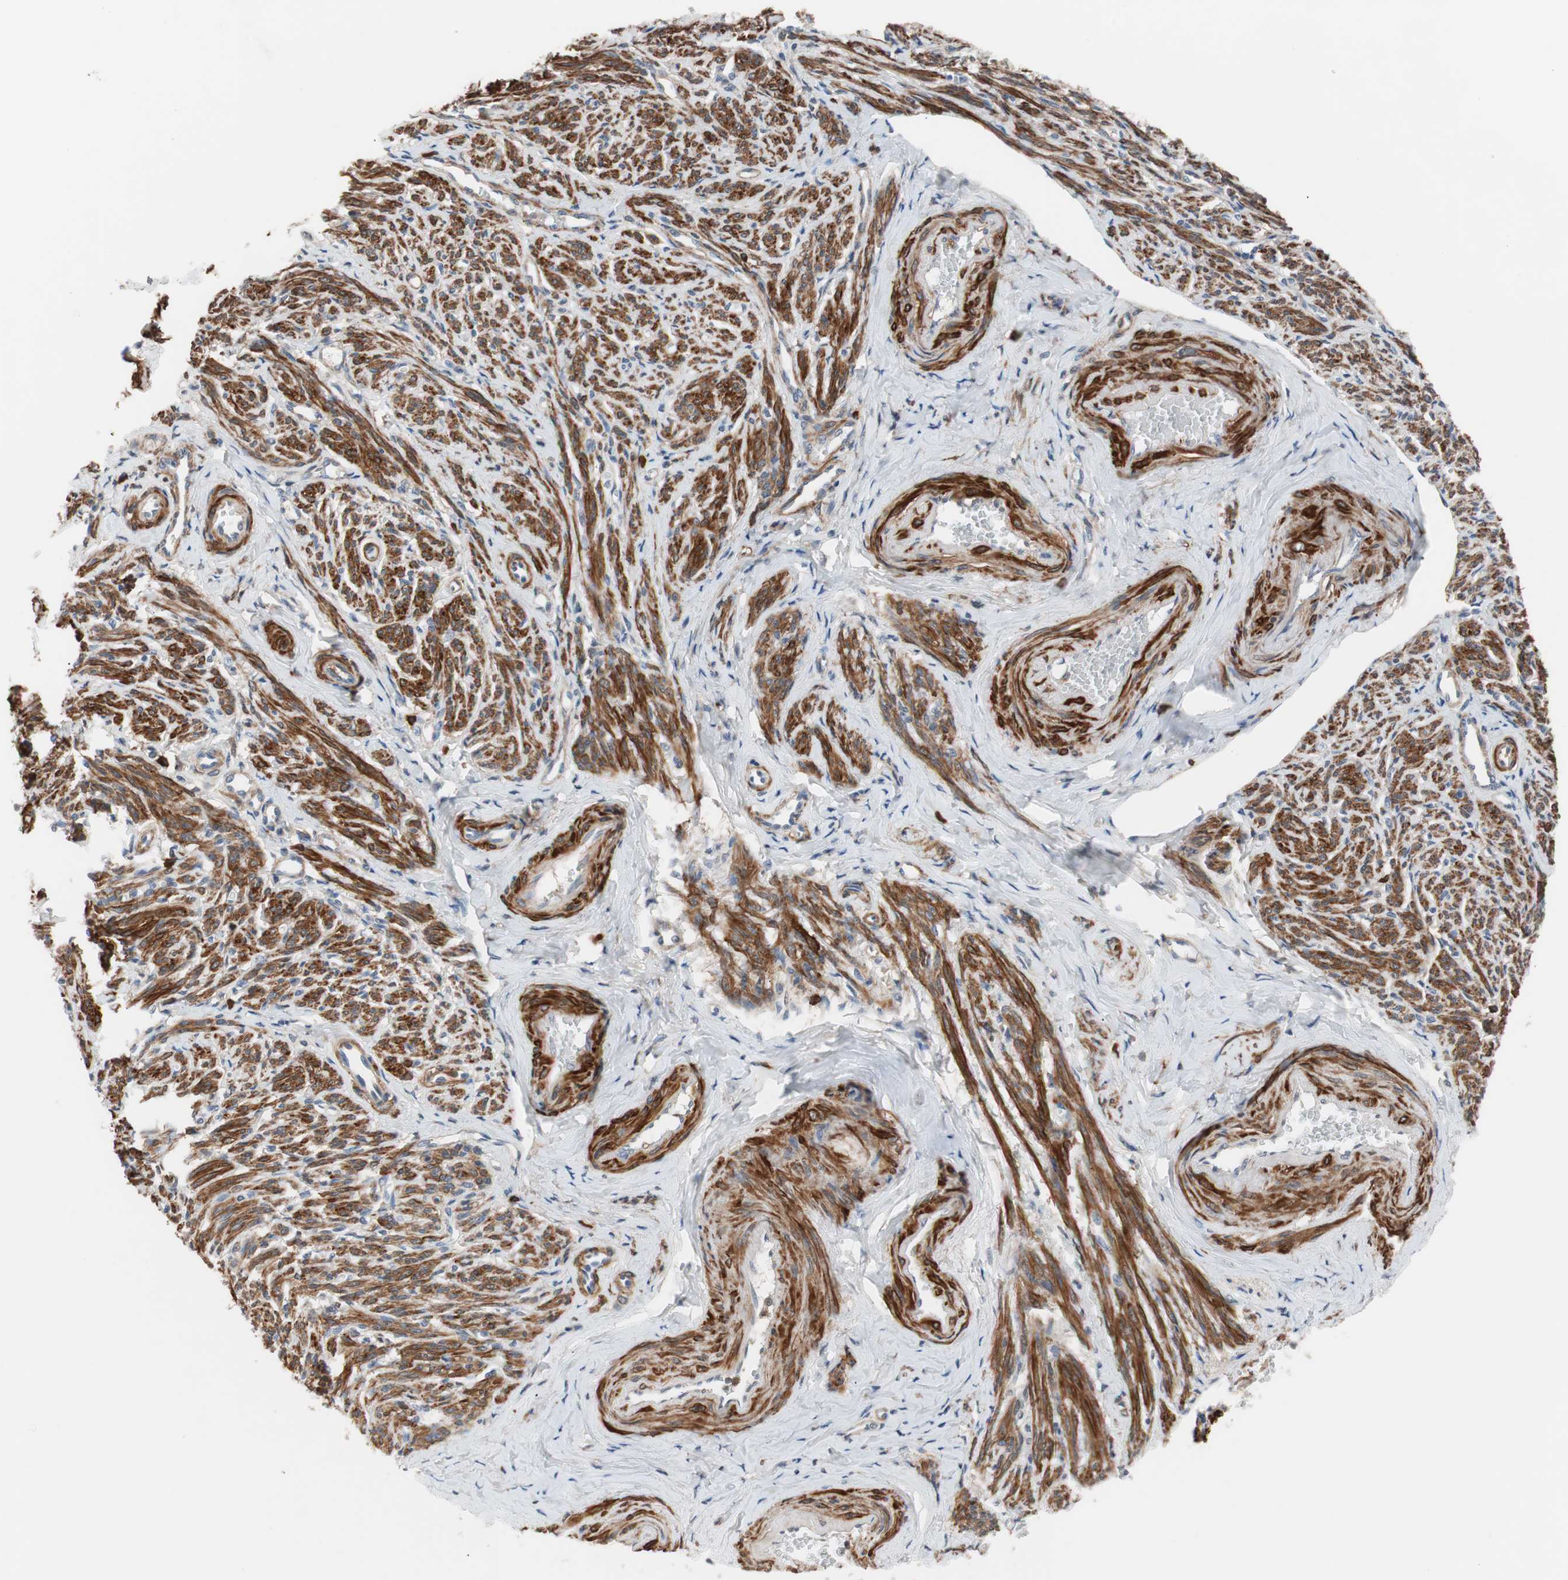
{"staining": {"intensity": "strong", "quantity": ">75%", "location": "cytoplasmic/membranous"}, "tissue": "smooth muscle", "cell_type": "Smooth muscle cells", "image_type": "normal", "snomed": [{"axis": "morphology", "description": "Normal tissue, NOS"}, {"axis": "topography", "description": "Smooth muscle"}], "caption": "Brown immunohistochemical staining in benign human smooth muscle reveals strong cytoplasmic/membranous expression in about >75% of smooth muscle cells. (Stains: DAB in brown, nuclei in blue, Microscopy: brightfield microscopy at high magnification).", "gene": "LITAF", "patient": {"sex": "female", "age": 65}}